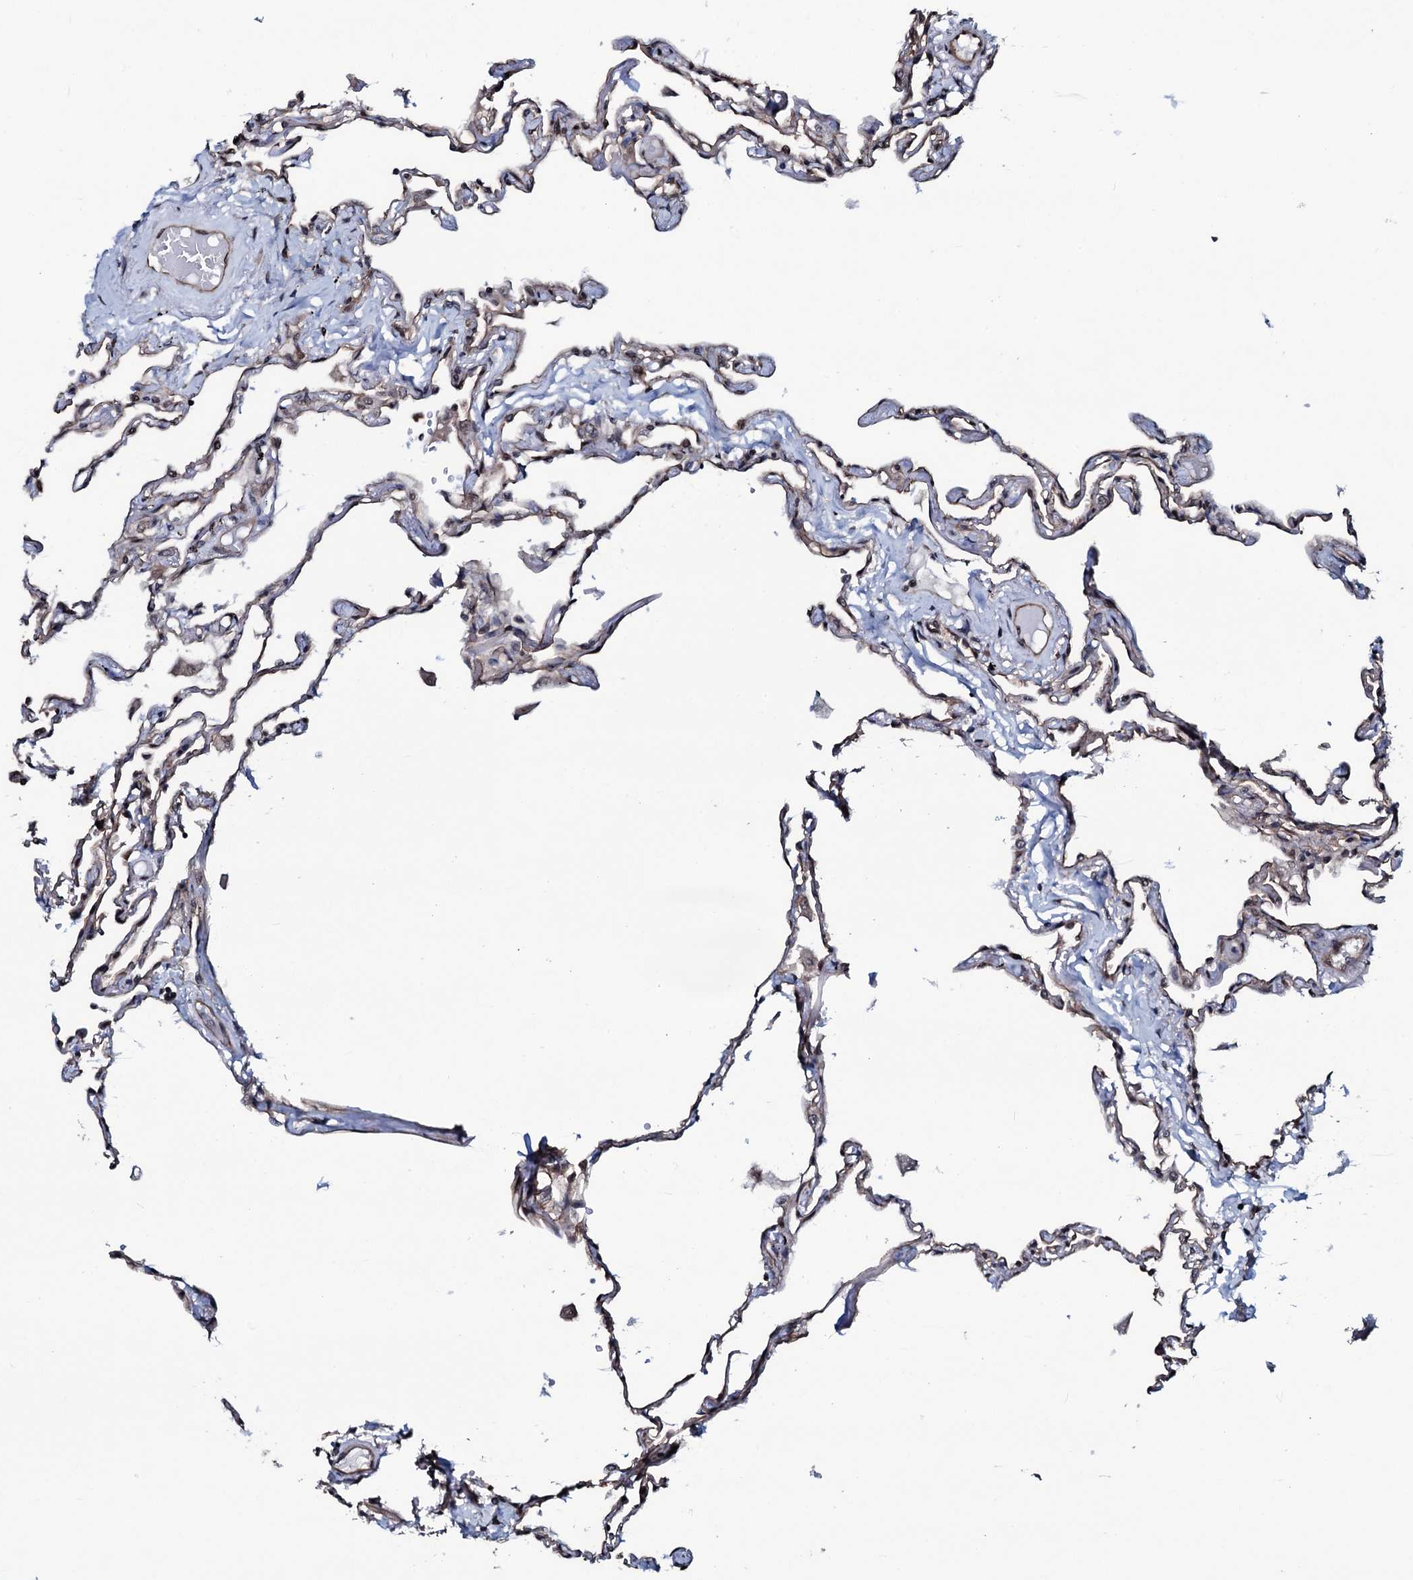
{"staining": {"intensity": "weak", "quantity": "25%-75%", "location": "cytoplasmic/membranous"}, "tissue": "lung", "cell_type": "Alveolar cells", "image_type": "normal", "snomed": [{"axis": "morphology", "description": "Normal tissue, NOS"}, {"axis": "topography", "description": "Lung"}], "caption": "The micrograph displays a brown stain indicating the presence of a protein in the cytoplasmic/membranous of alveolar cells in lung. The protein of interest is stained brown, and the nuclei are stained in blue (DAB (3,3'-diaminobenzidine) IHC with brightfield microscopy, high magnification).", "gene": "OGFOD2", "patient": {"sex": "female", "age": 67}}